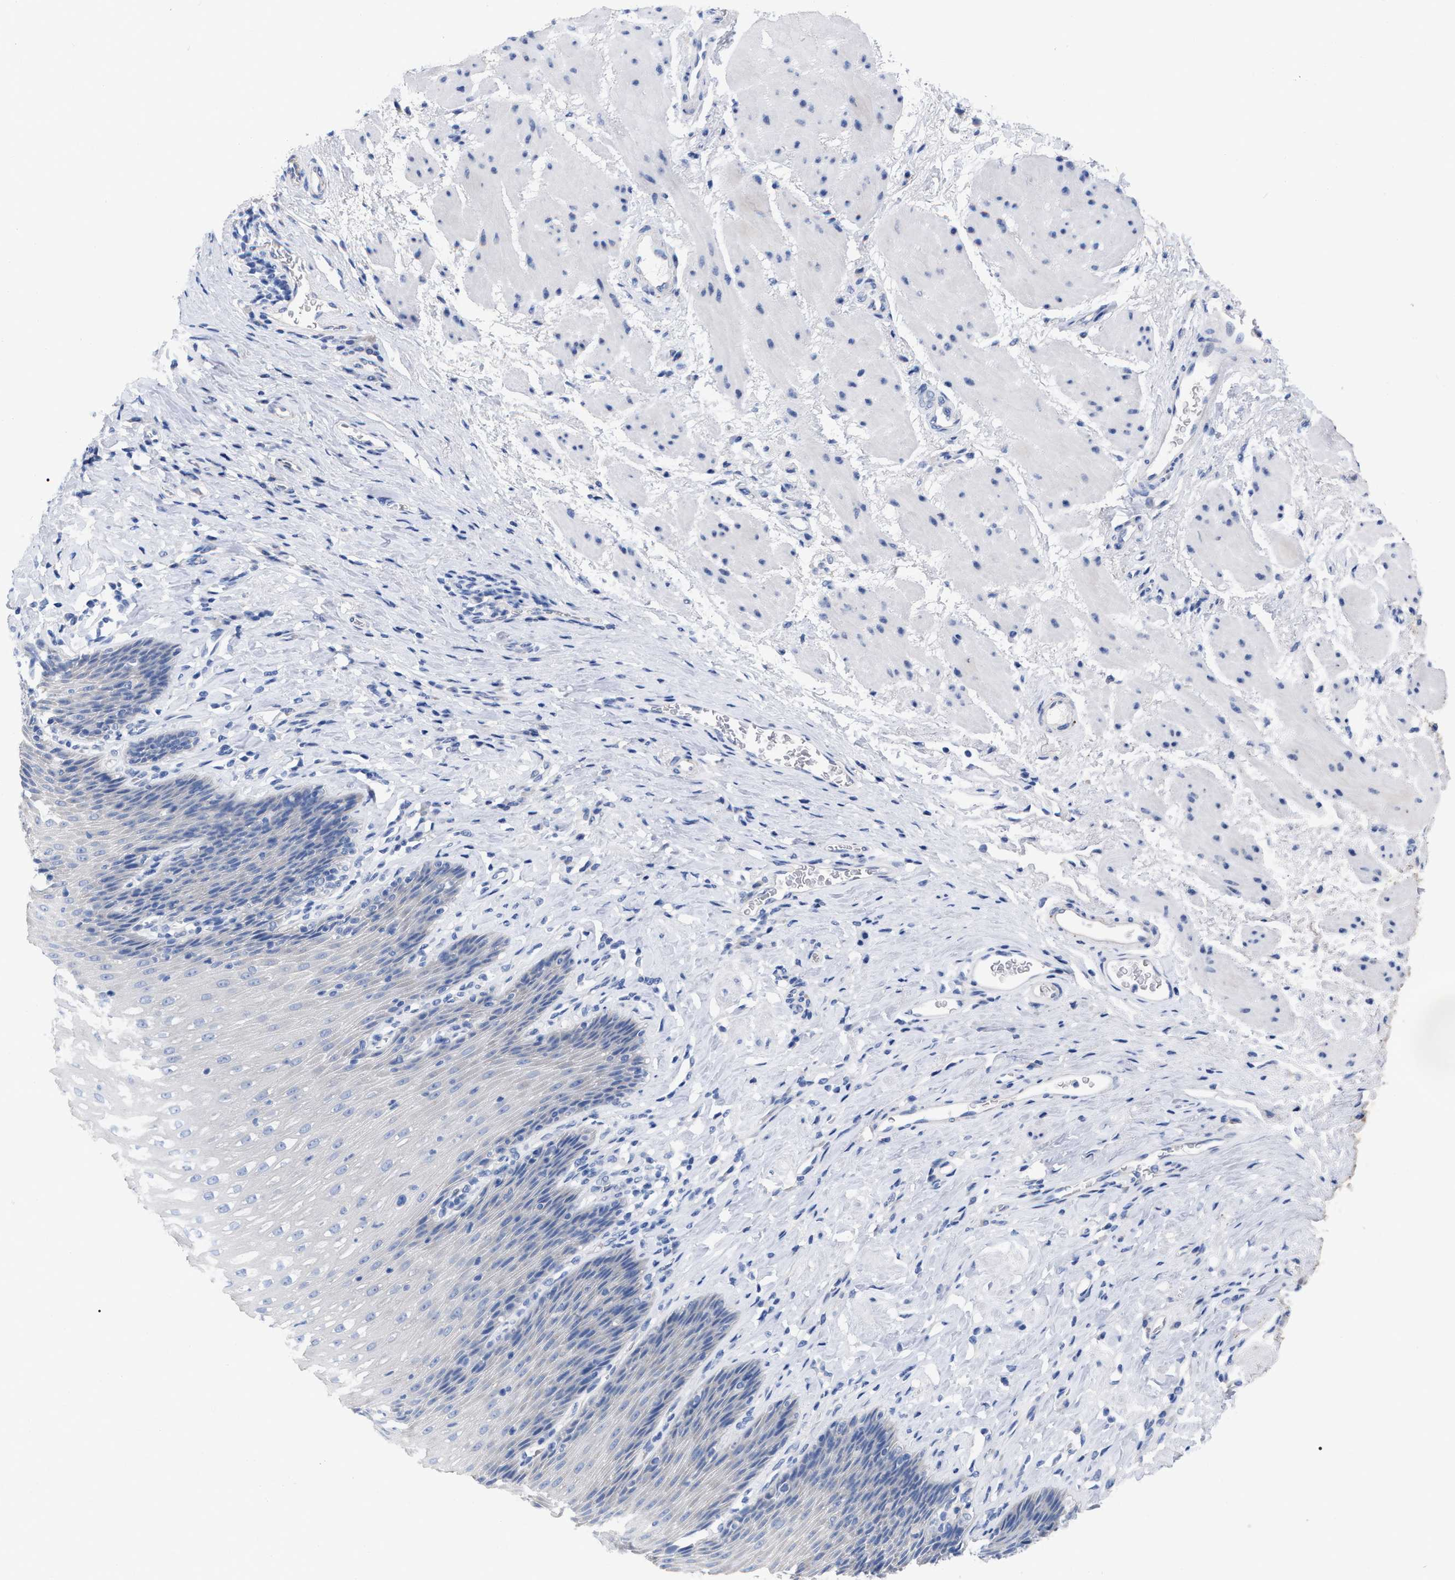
{"staining": {"intensity": "negative", "quantity": "none", "location": "none"}, "tissue": "esophagus", "cell_type": "Squamous epithelial cells", "image_type": "normal", "snomed": [{"axis": "morphology", "description": "Normal tissue, NOS"}, {"axis": "topography", "description": "Esophagus"}], "caption": "A photomicrograph of human esophagus is negative for staining in squamous epithelial cells. (Immunohistochemistry, brightfield microscopy, high magnification).", "gene": "HAPLN1", "patient": {"sex": "female", "age": 61}}